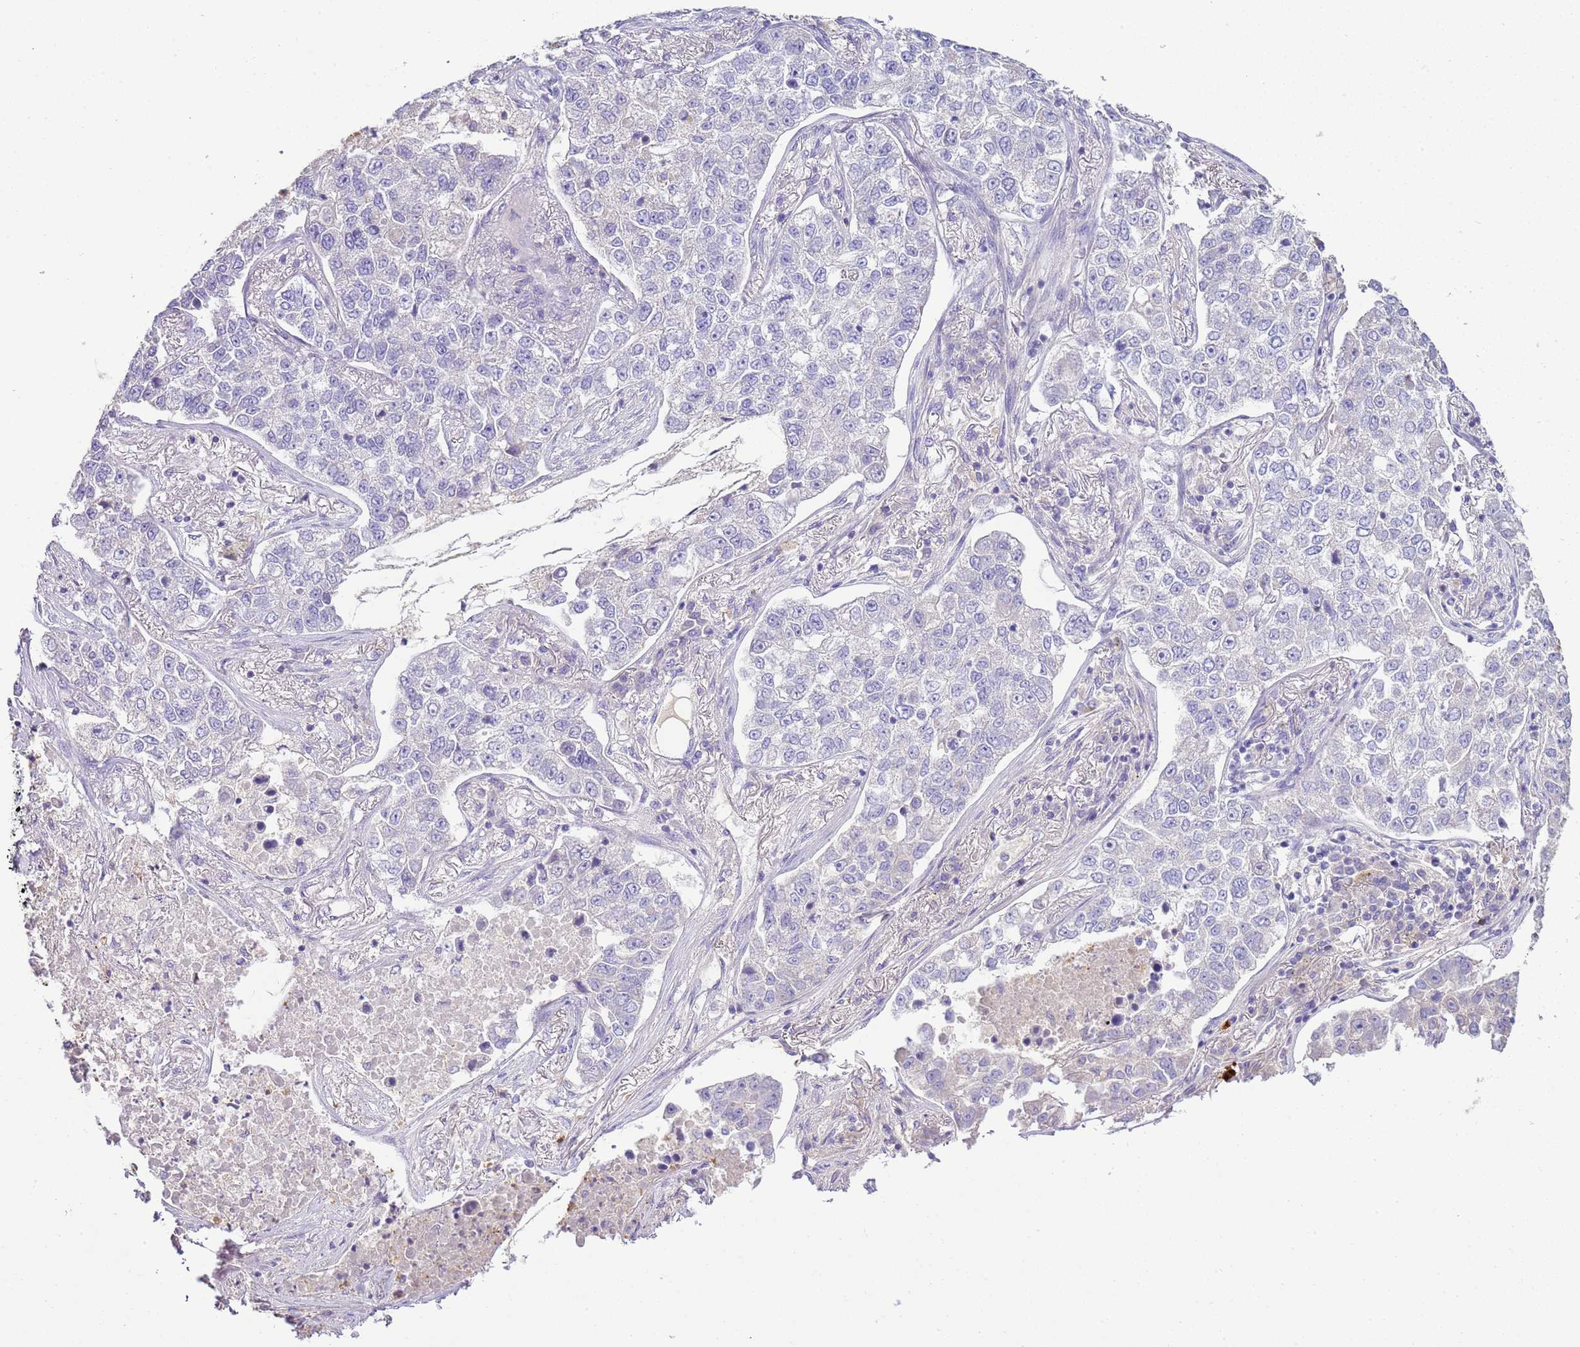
{"staining": {"intensity": "negative", "quantity": "none", "location": "none"}, "tissue": "lung cancer", "cell_type": "Tumor cells", "image_type": "cancer", "snomed": [{"axis": "morphology", "description": "Adenocarcinoma, NOS"}, {"axis": "topography", "description": "Lung"}], "caption": "Tumor cells are negative for protein expression in human lung cancer (adenocarcinoma).", "gene": "IL2RG", "patient": {"sex": "male", "age": 49}}